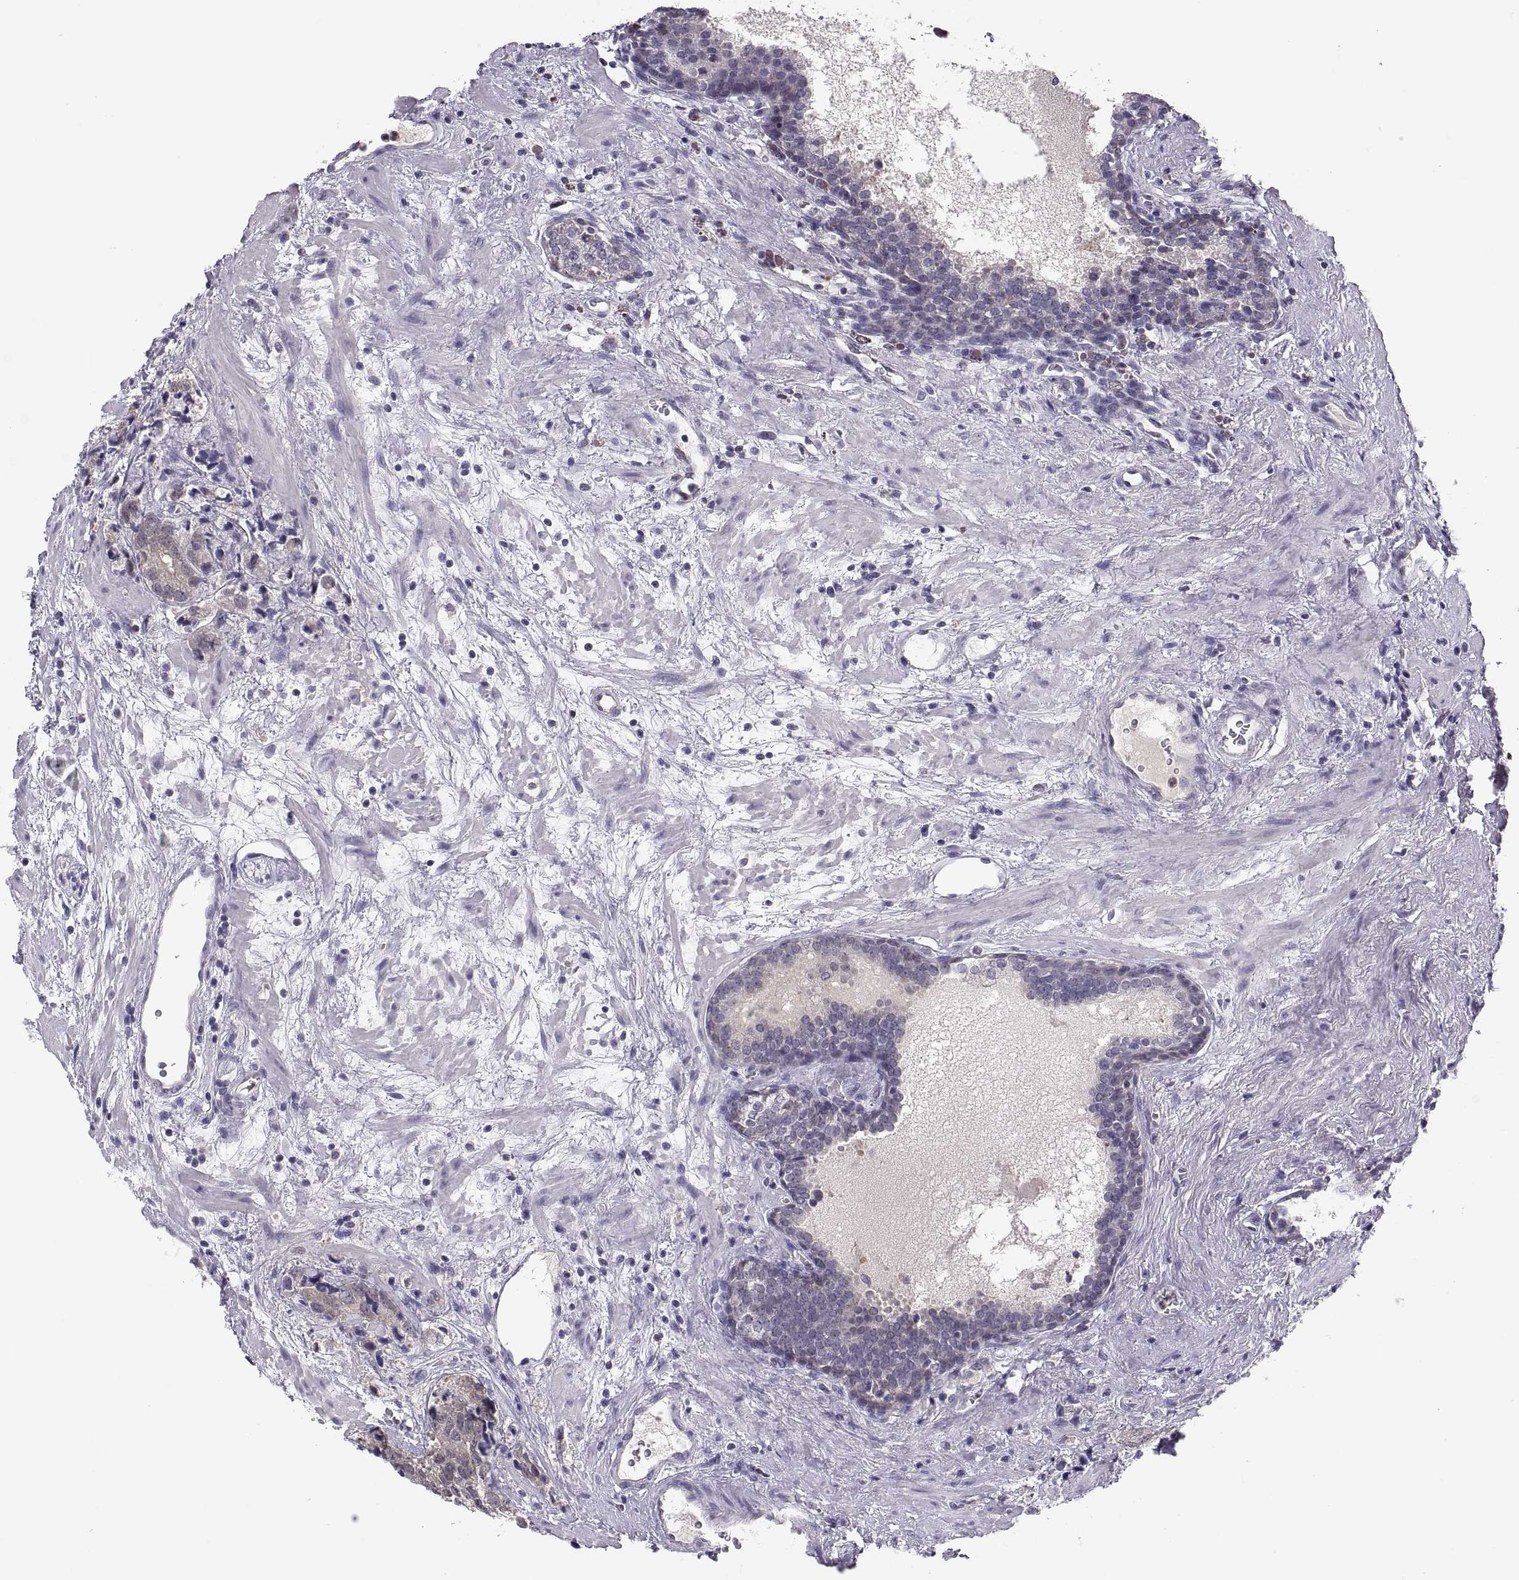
{"staining": {"intensity": "negative", "quantity": "none", "location": "none"}, "tissue": "prostate cancer", "cell_type": "Tumor cells", "image_type": "cancer", "snomed": [{"axis": "morphology", "description": "Adenocarcinoma, NOS"}, {"axis": "topography", "description": "Prostate and seminal vesicle, NOS"}], "caption": "Tumor cells are negative for brown protein staining in prostate cancer (adenocarcinoma).", "gene": "FGF9", "patient": {"sex": "male", "age": 63}}